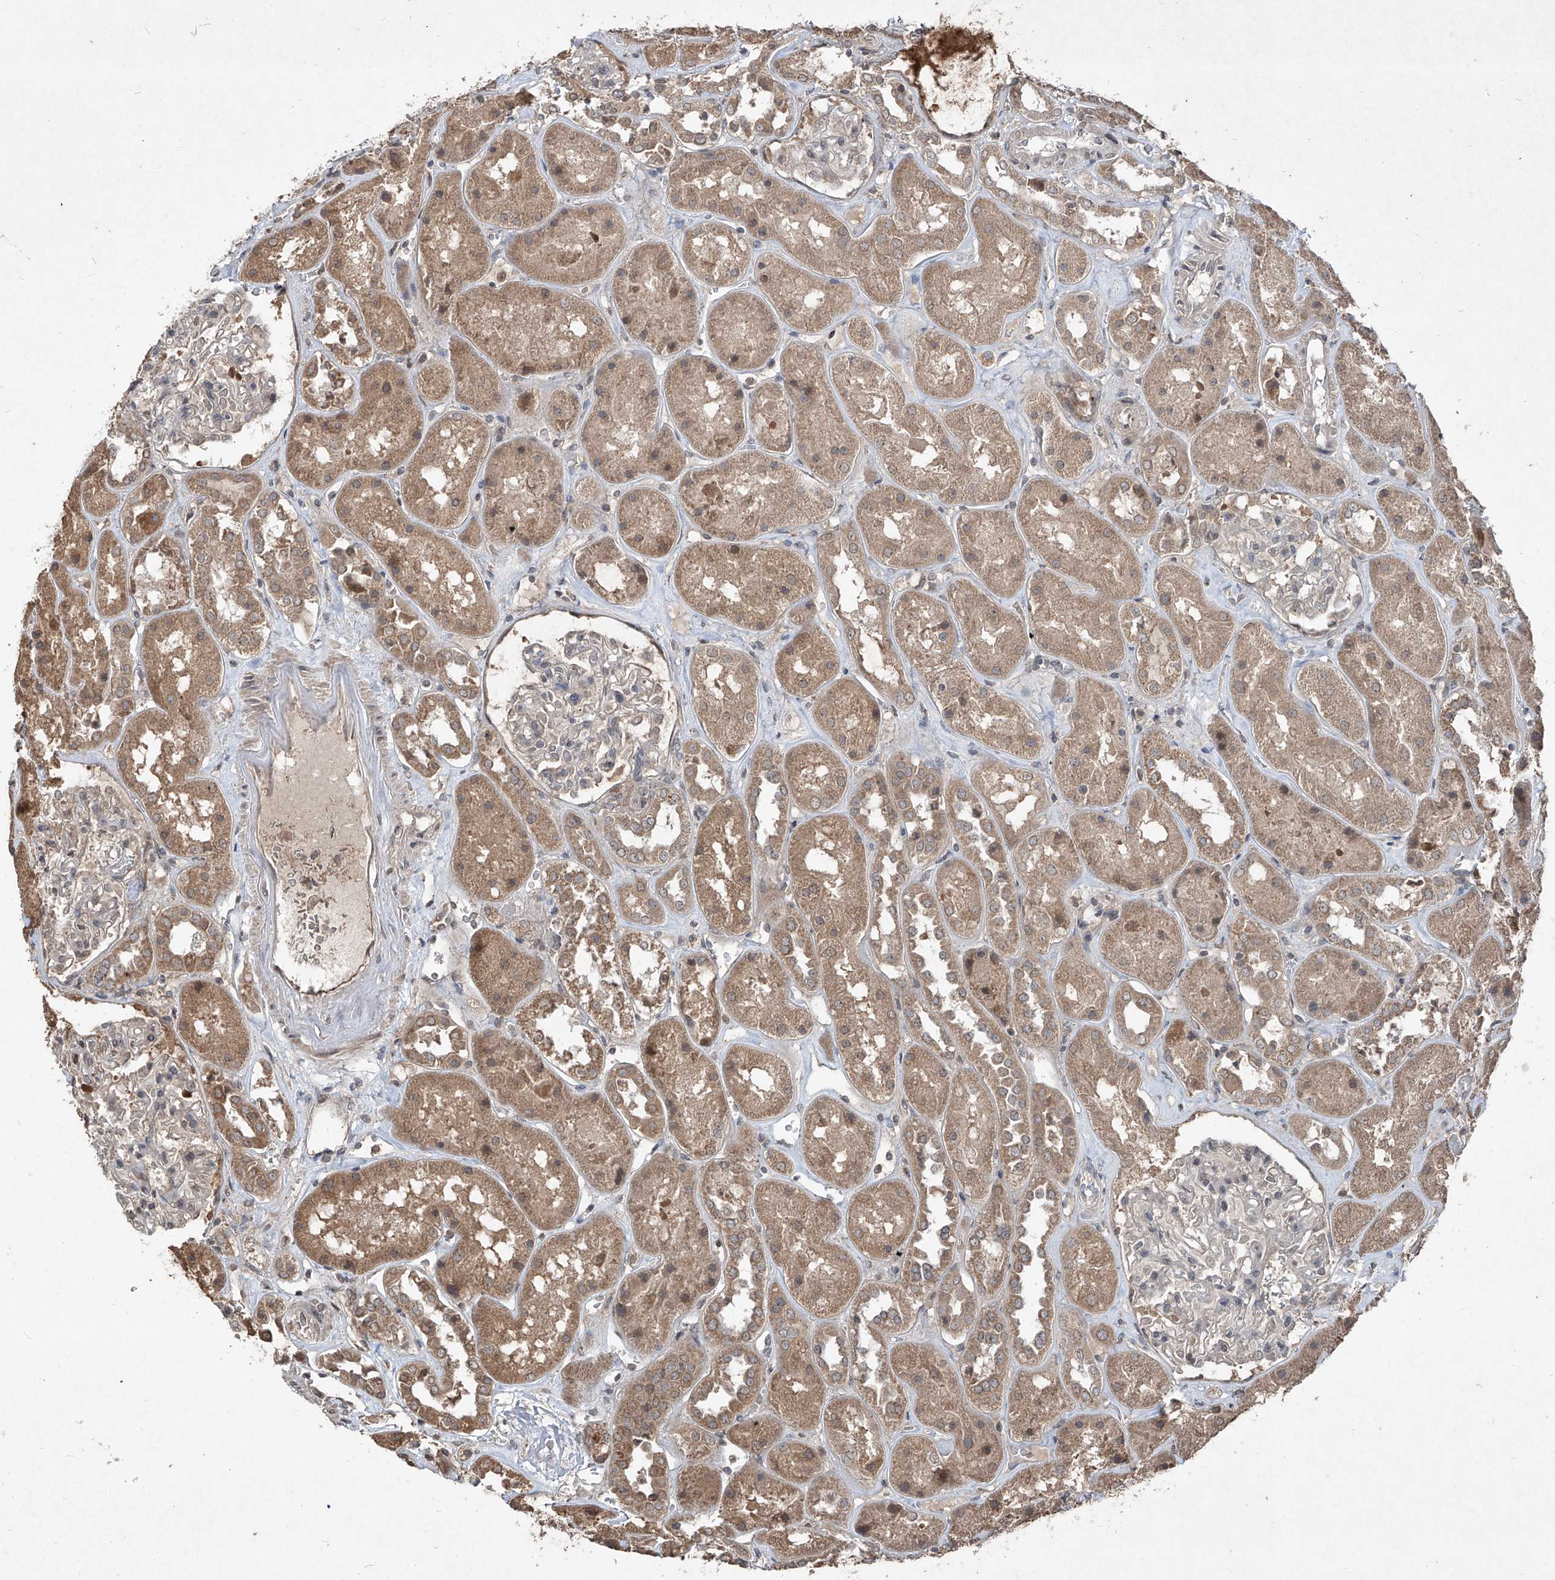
{"staining": {"intensity": "negative", "quantity": "none", "location": "none"}, "tissue": "kidney", "cell_type": "Cells in glomeruli", "image_type": "normal", "snomed": [{"axis": "morphology", "description": "Normal tissue, NOS"}, {"axis": "topography", "description": "Kidney"}], "caption": "DAB (3,3'-diaminobenzidine) immunohistochemical staining of normal kidney shows no significant expression in cells in glomeruli. (DAB (3,3'-diaminobenzidine) immunohistochemistry (IHC) with hematoxylin counter stain).", "gene": "ABCD3", "patient": {"sex": "male", "age": 70}}